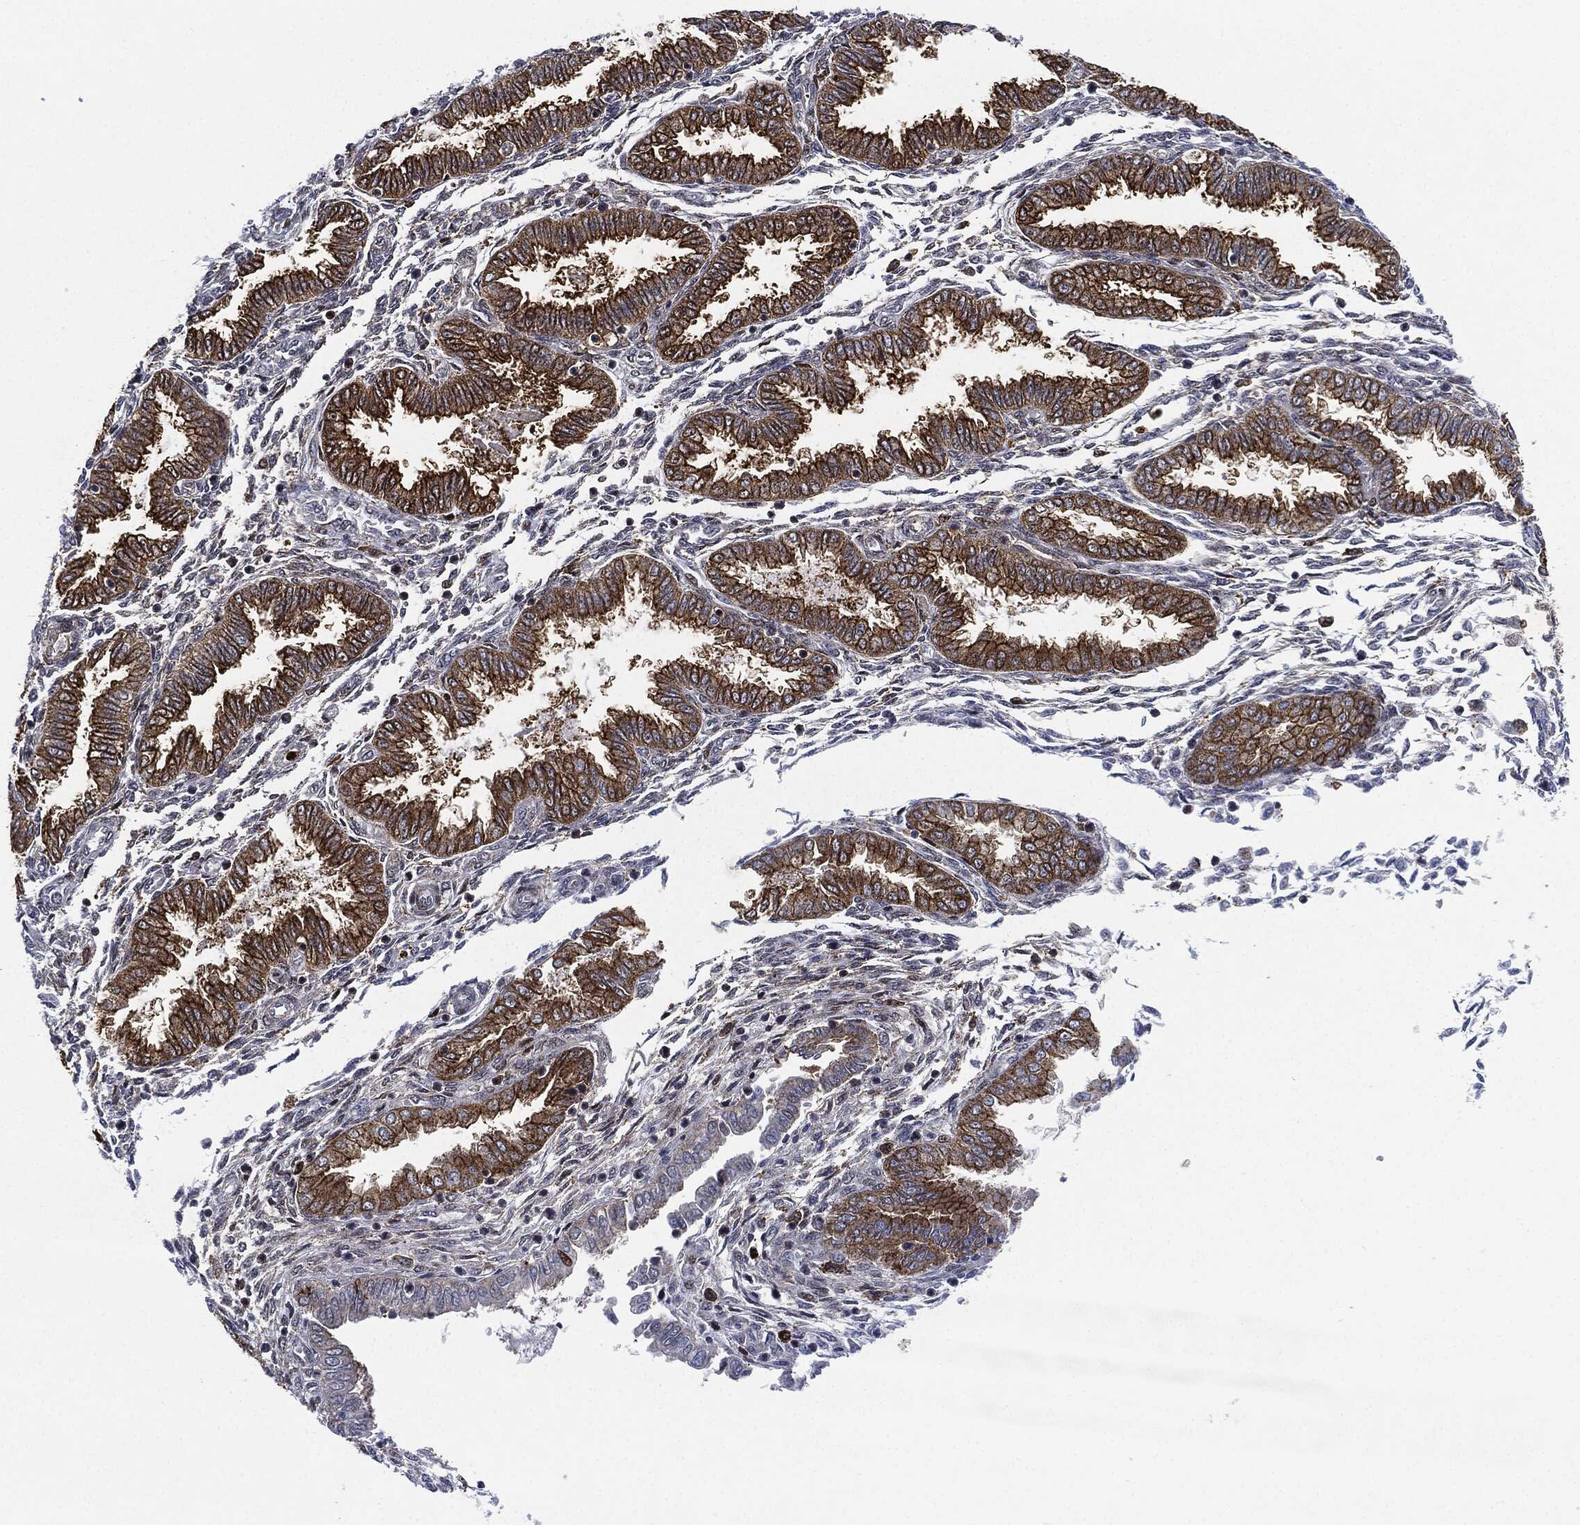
{"staining": {"intensity": "negative", "quantity": "none", "location": "none"}, "tissue": "endometrium", "cell_type": "Cells in endometrial stroma", "image_type": "normal", "snomed": [{"axis": "morphology", "description": "Normal tissue, NOS"}, {"axis": "topography", "description": "Endometrium"}], "caption": "Histopathology image shows no significant protein expression in cells in endometrial stroma of benign endometrium. (DAB immunohistochemistry (IHC), high magnification).", "gene": "NANOS3", "patient": {"sex": "female", "age": 33}}